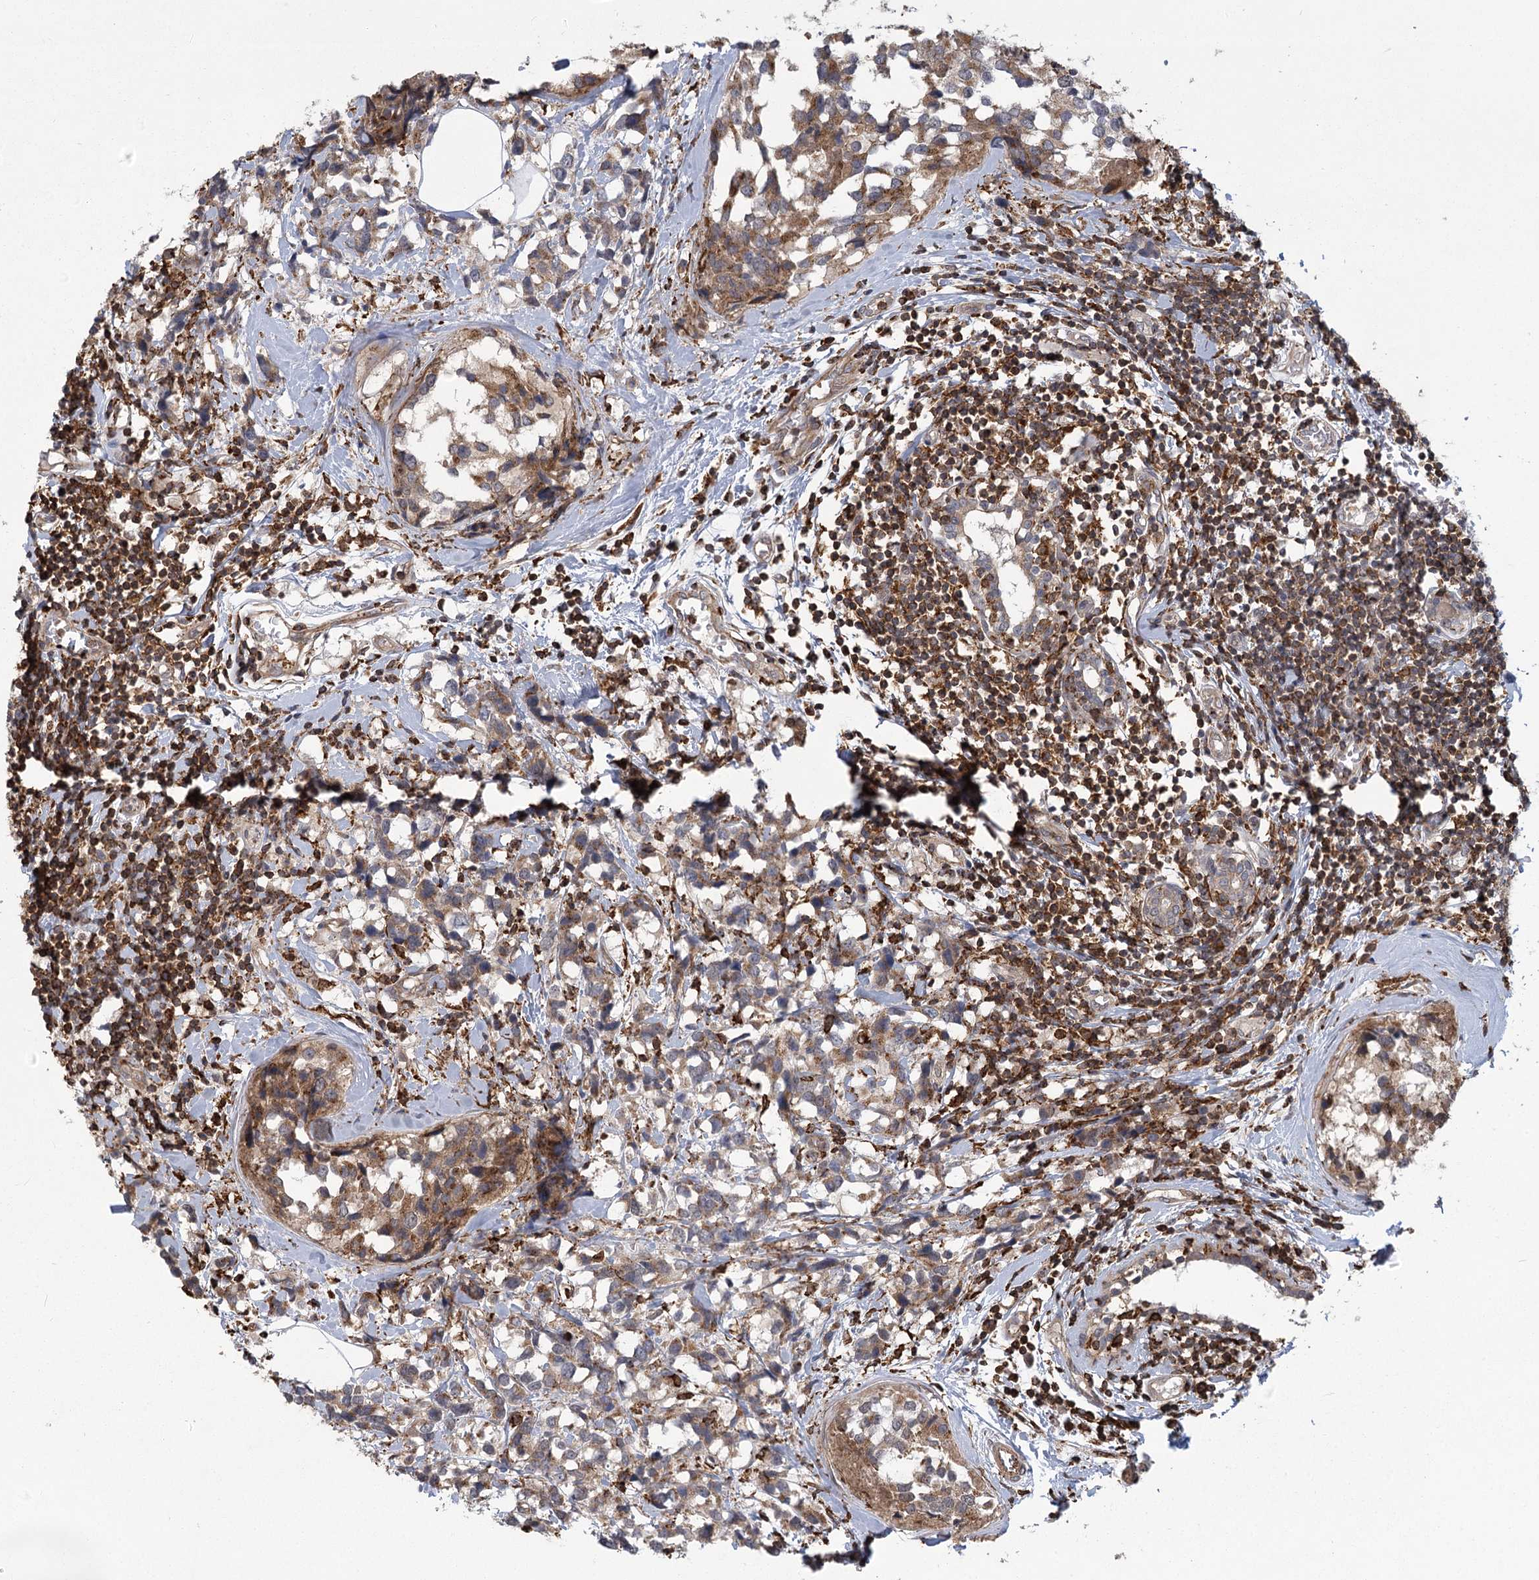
{"staining": {"intensity": "moderate", "quantity": ">75%", "location": "cytoplasmic/membranous"}, "tissue": "breast cancer", "cell_type": "Tumor cells", "image_type": "cancer", "snomed": [{"axis": "morphology", "description": "Lobular carcinoma"}, {"axis": "topography", "description": "Breast"}], "caption": "IHC of human breast cancer demonstrates medium levels of moderate cytoplasmic/membranous staining in about >75% of tumor cells.", "gene": "MEPE", "patient": {"sex": "female", "age": 59}}